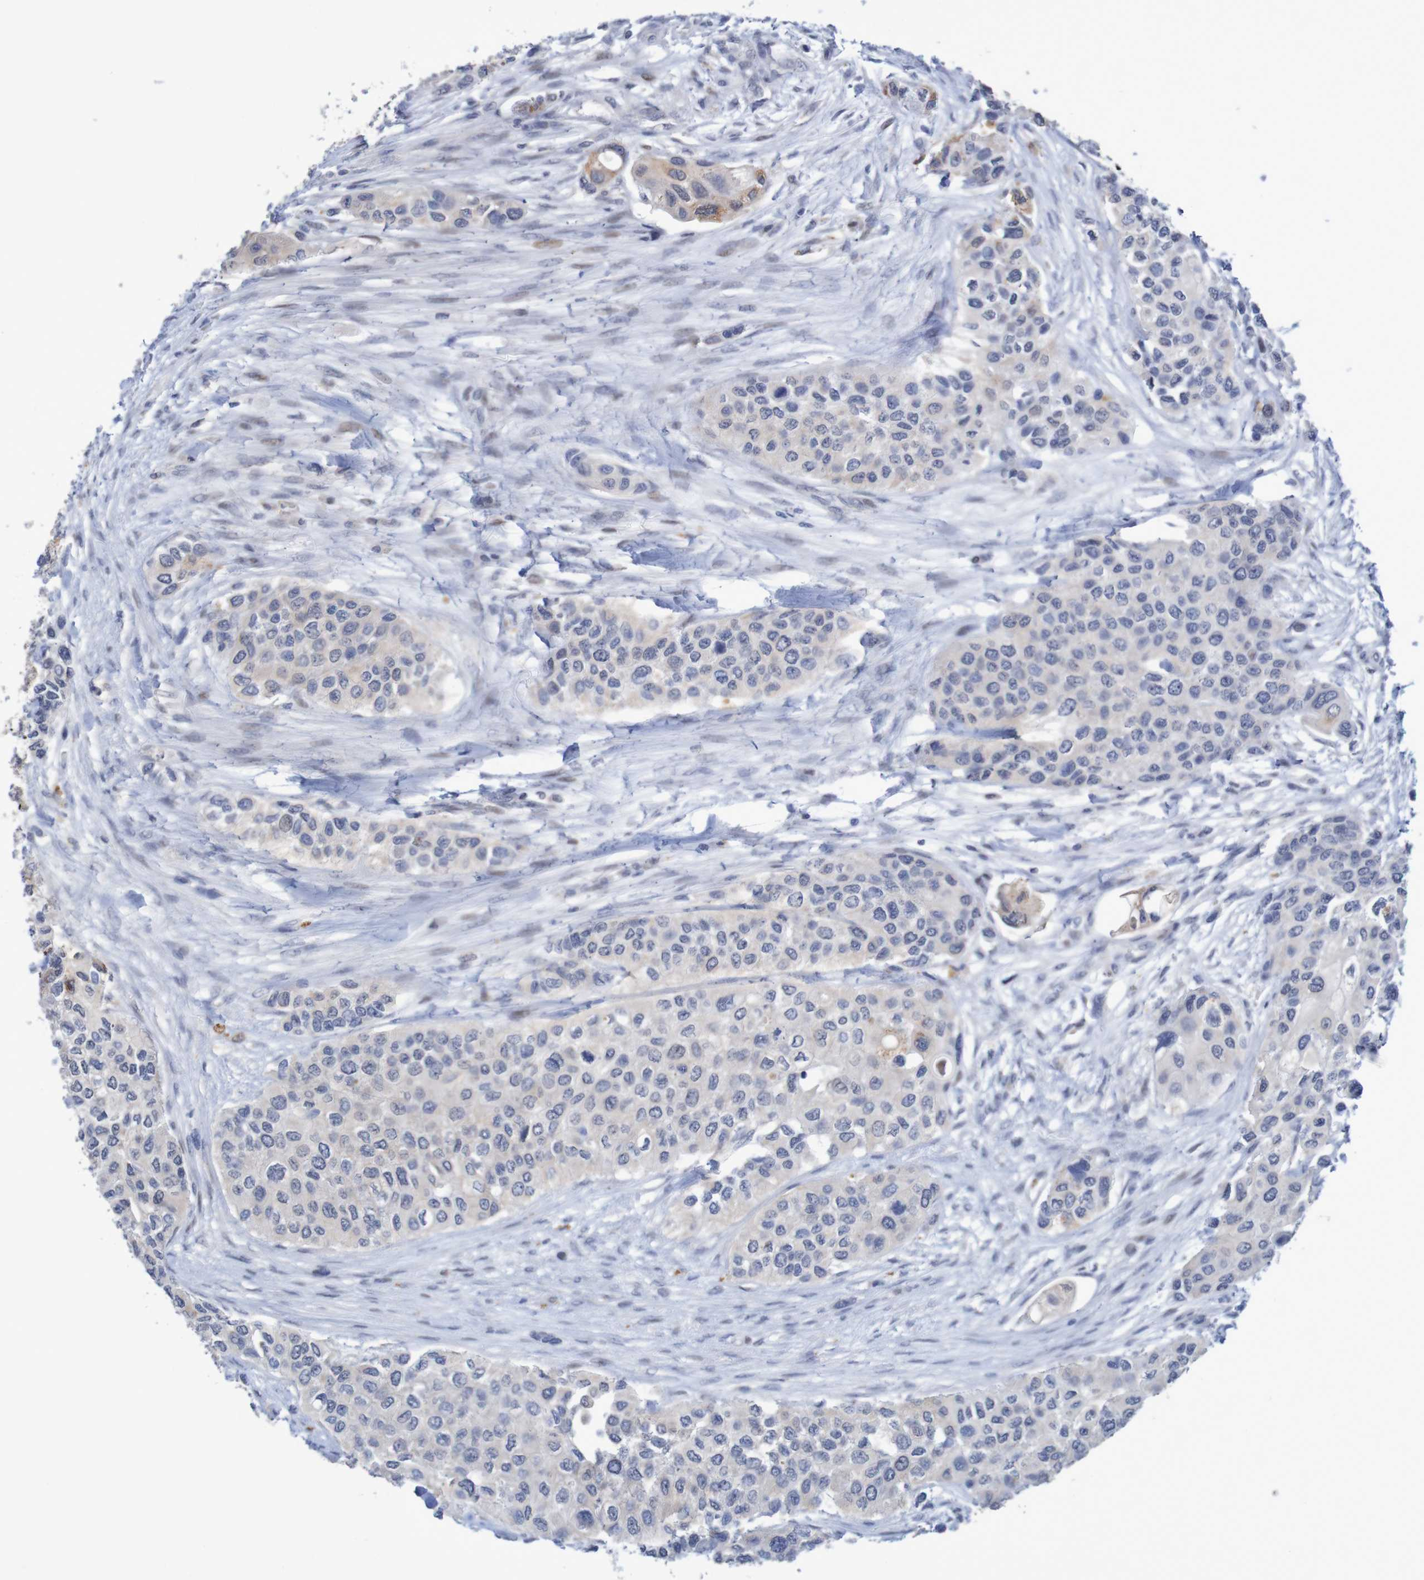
{"staining": {"intensity": "negative", "quantity": "none", "location": "none"}, "tissue": "urothelial cancer", "cell_type": "Tumor cells", "image_type": "cancer", "snomed": [{"axis": "morphology", "description": "Urothelial carcinoma, High grade"}, {"axis": "topography", "description": "Urinary bladder"}], "caption": "This histopathology image is of urothelial cancer stained with immunohistochemistry to label a protein in brown with the nuclei are counter-stained blue. There is no staining in tumor cells.", "gene": "FBP2", "patient": {"sex": "female", "age": 56}}